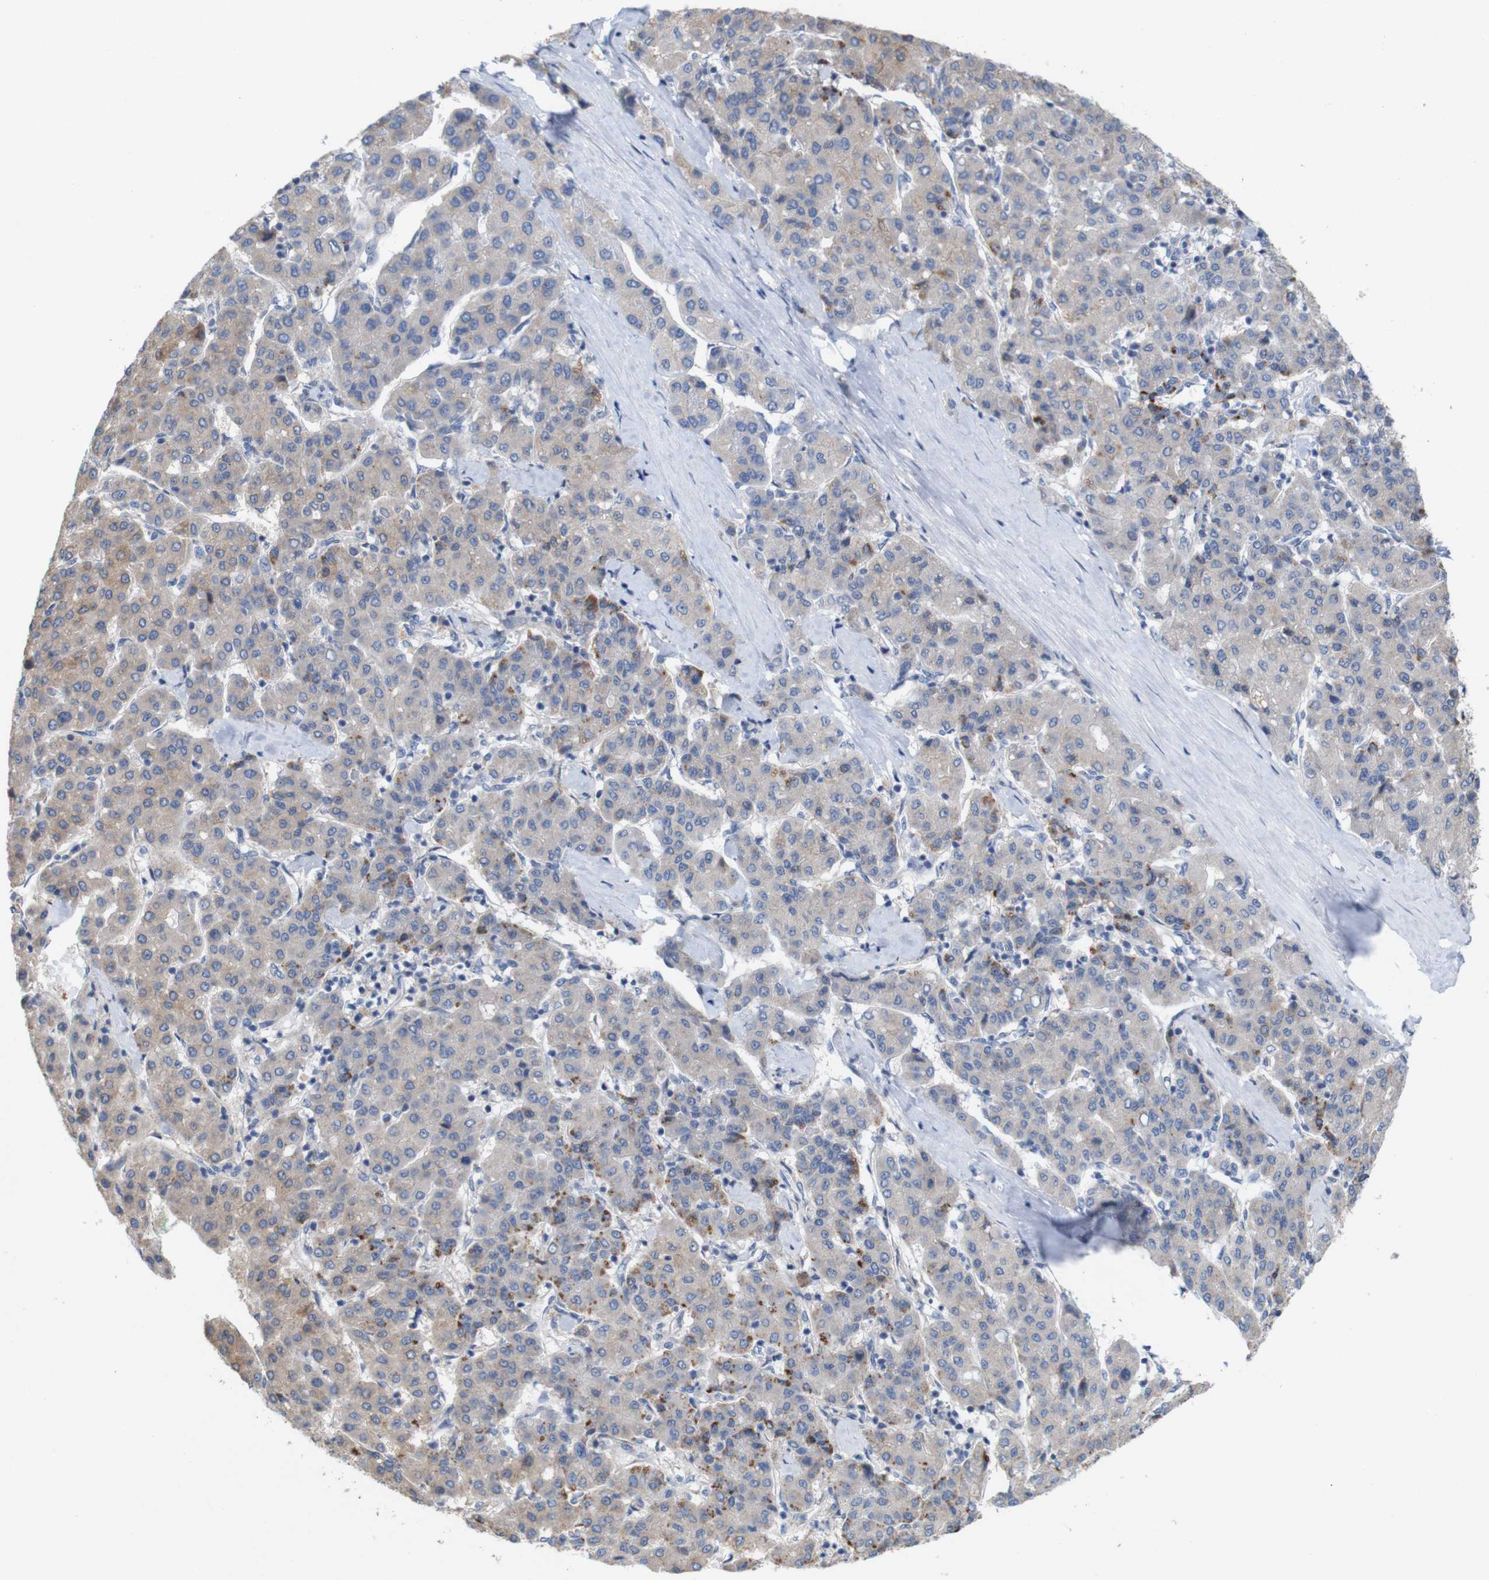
{"staining": {"intensity": "negative", "quantity": "none", "location": "none"}, "tissue": "liver cancer", "cell_type": "Tumor cells", "image_type": "cancer", "snomed": [{"axis": "morphology", "description": "Carcinoma, Hepatocellular, NOS"}, {"axis": "topography", "description": "Liver"}], "caption": "Tumor cells are negative for protein expression in human liver cancer (hepatocellular carcinoma).", "gene": "MYEOV", "patient": {"sex": "male", "age": 65}}